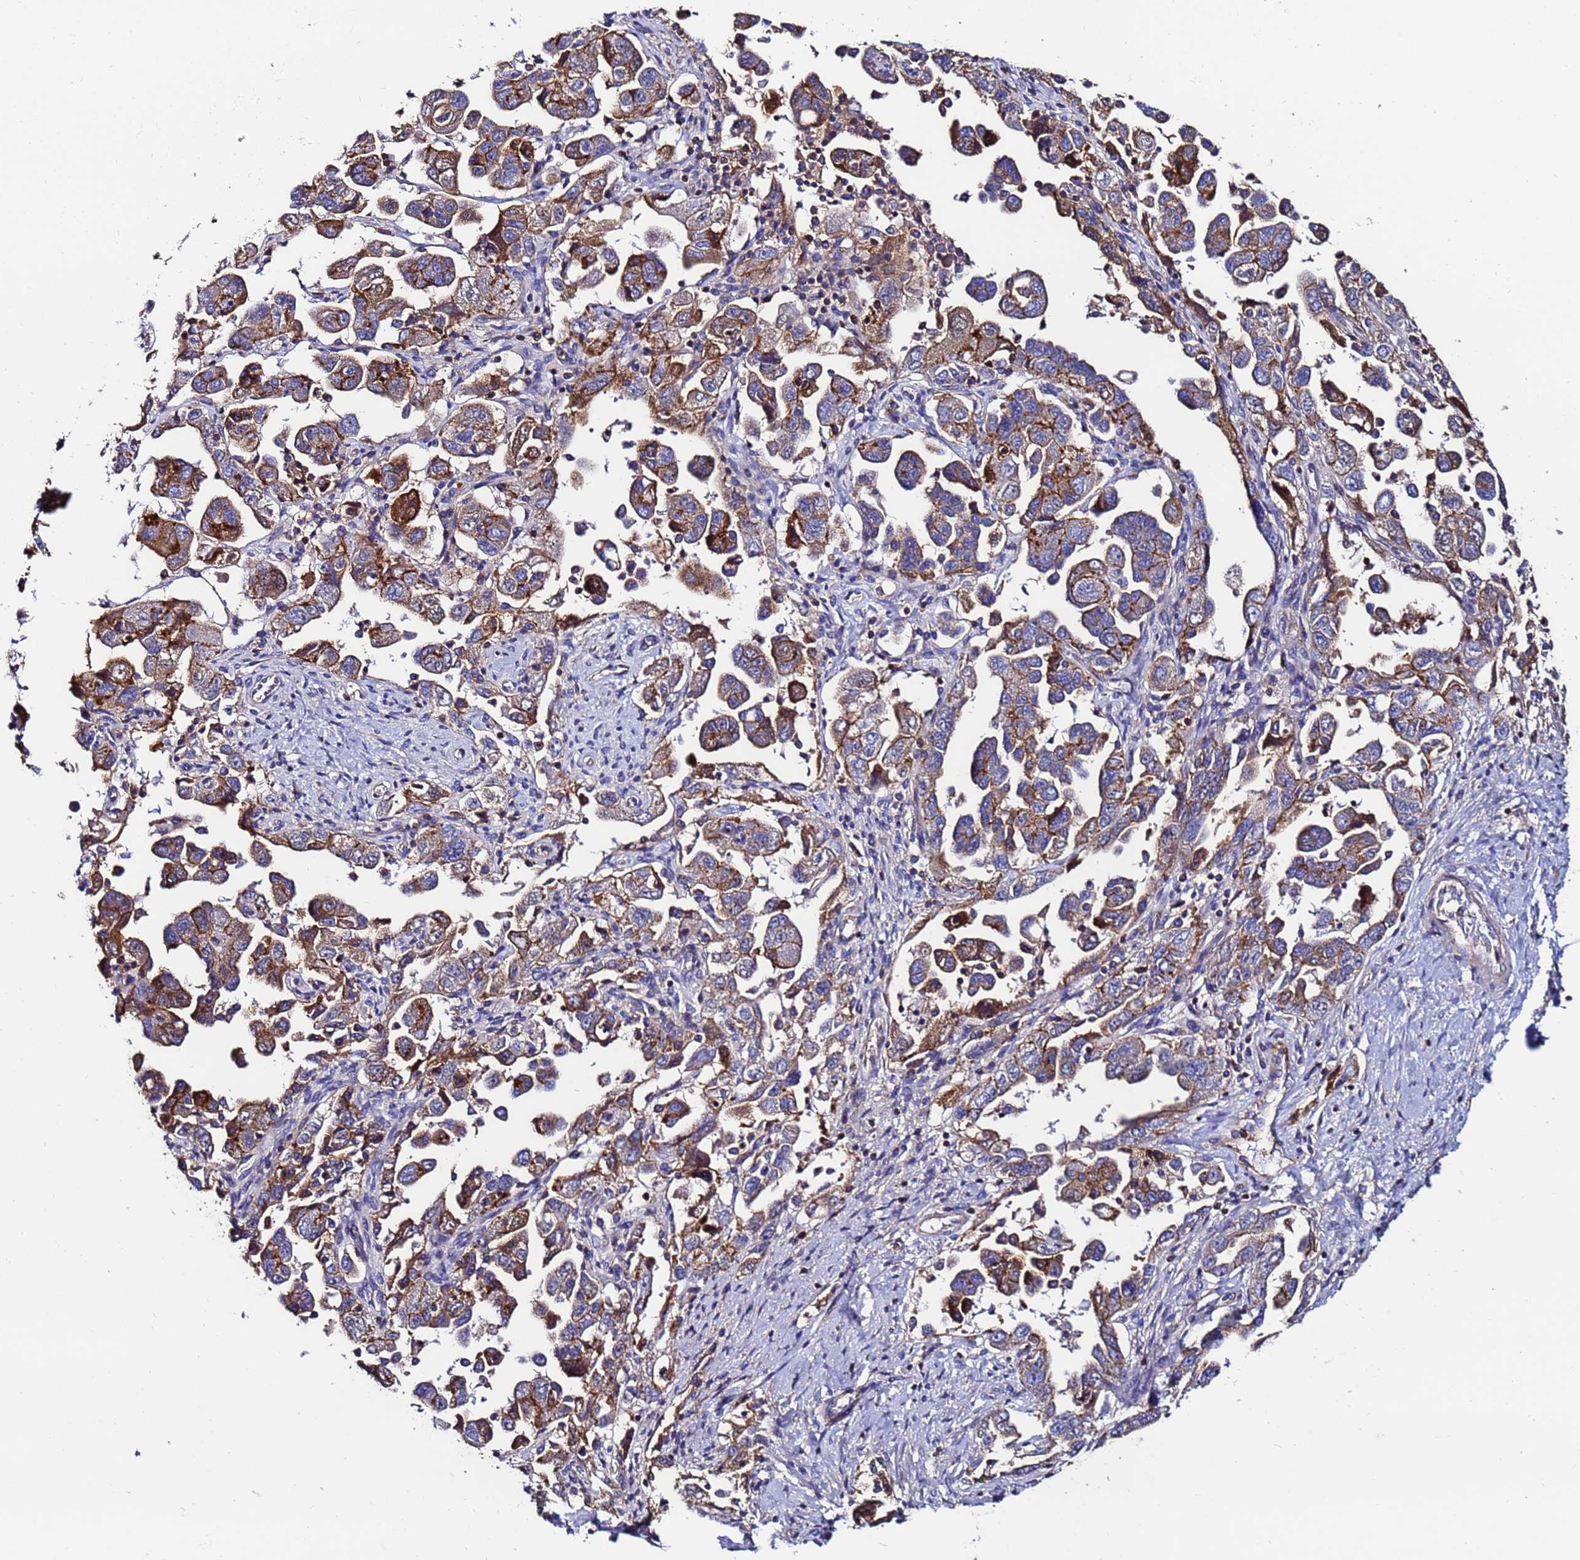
{"staining": {"intensity": "moderate", "quantity": "25%-75%", "location": "cytoplasmic/membranous"}, "tissue": "ovarian cancer", "cell_type": "Tumor cells", "image_type": "cancer", "snomed": [{"axis": "morphology", "description": "Carcinoma, NOS"}, {"axis": "morphology", "description": "Cystadenocarcinoma, serous, NOS"}, {"axis": "topography", "description": "Ovary"}], "caption": "Ovarian cancer (serous cystadenocarcinoma) stained with DAB (3,3'-diaminobenzidine) immunohistochemistry (IHC) displays medium levels of moderate cytoplasmic/membranous expression in about 25%-75% of tumor cells.", "gene": "POTEE", "patient": {"sex": "female", "age": 69}}